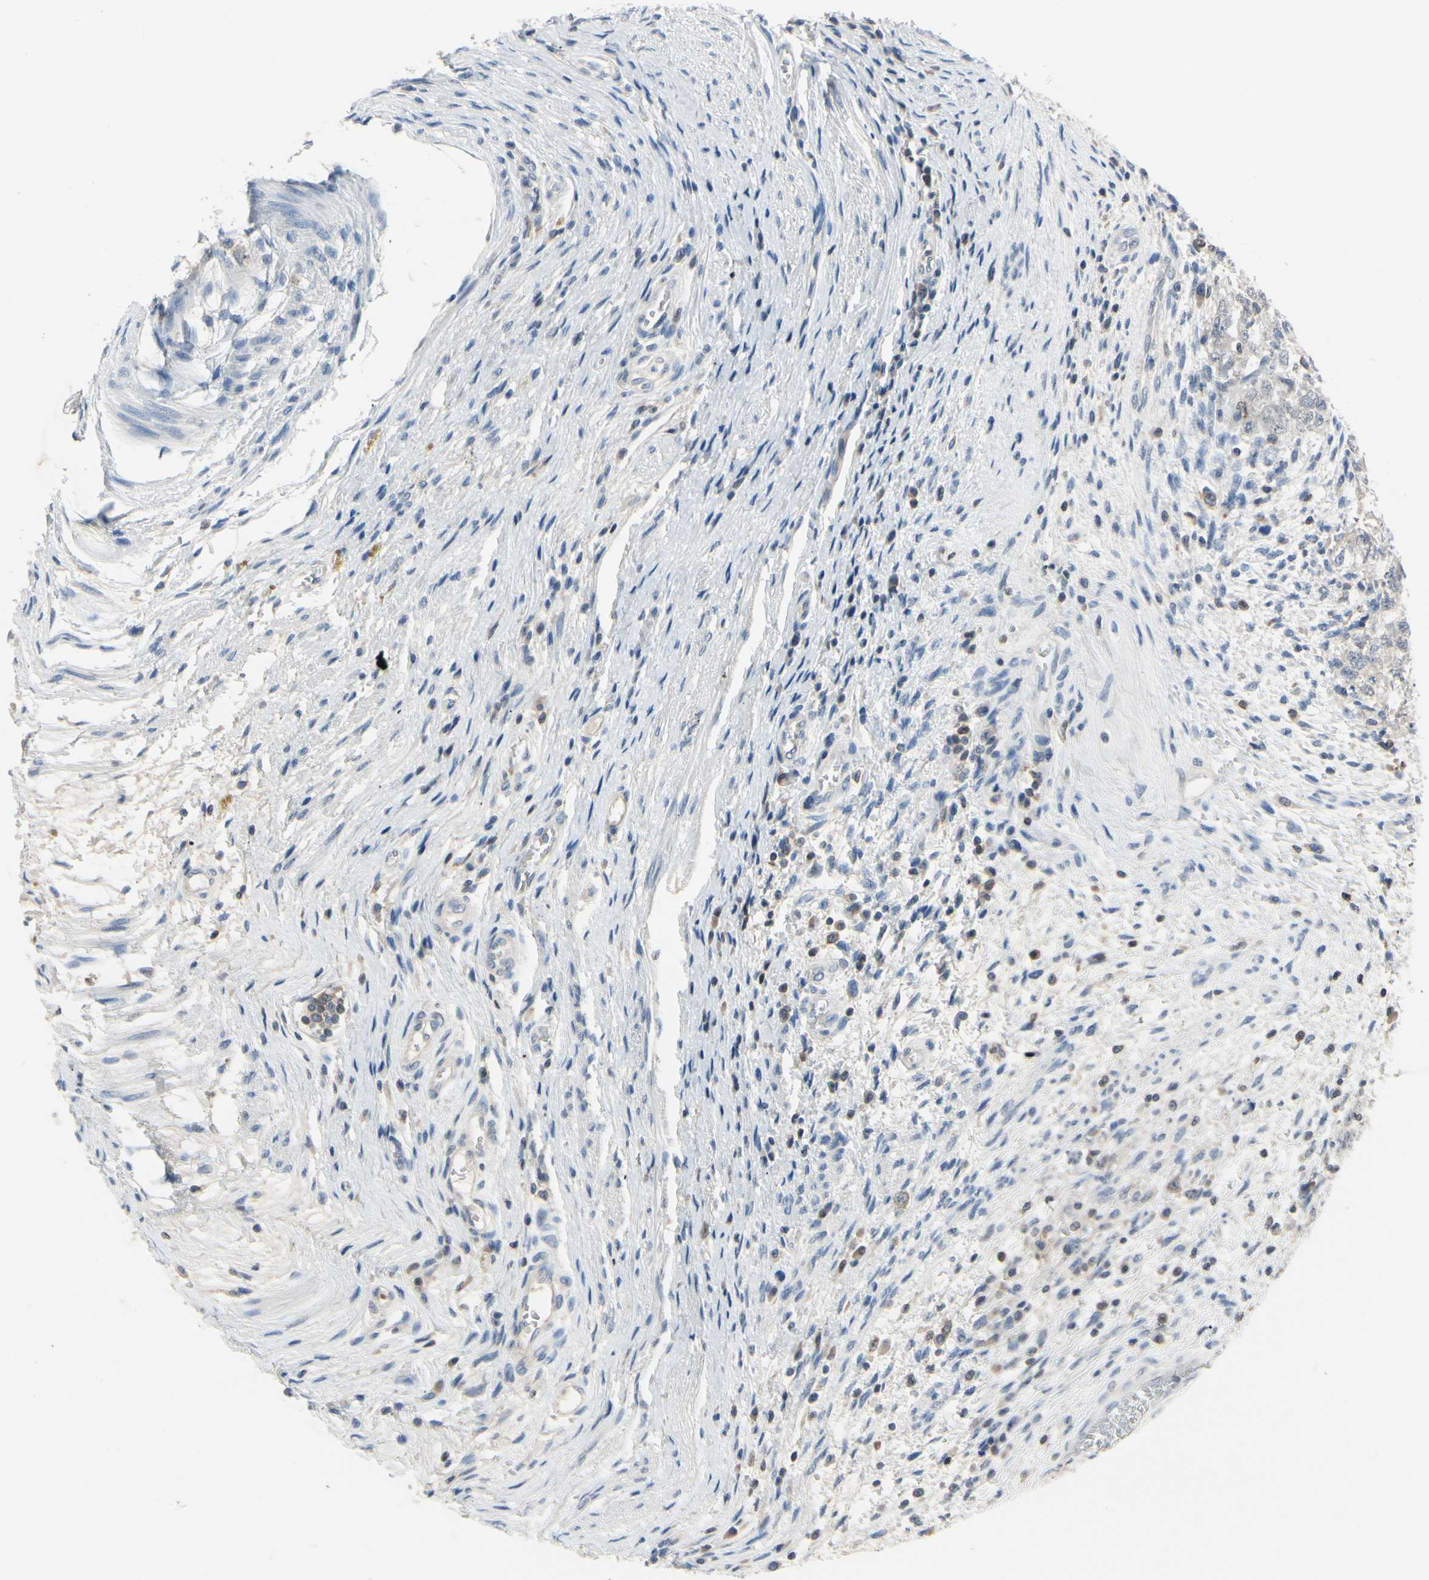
{"staining": {"intensity": "negative", "quantity": "none", "location": "none"}, "tissue": "testis cancer", "cell_type": "Tumor cells", "image_type": "cancer", "snomed": [{"axis": "morphology", "description": "Carcinoma, Embryonal, NOS"}, {"axis": "topography", "description": "Testis"}], "caption": "There is no significant staining in tumor cells of testis cancer.", "gene": "NFATC2", "patient": {"sex": "male", "age": 26}}